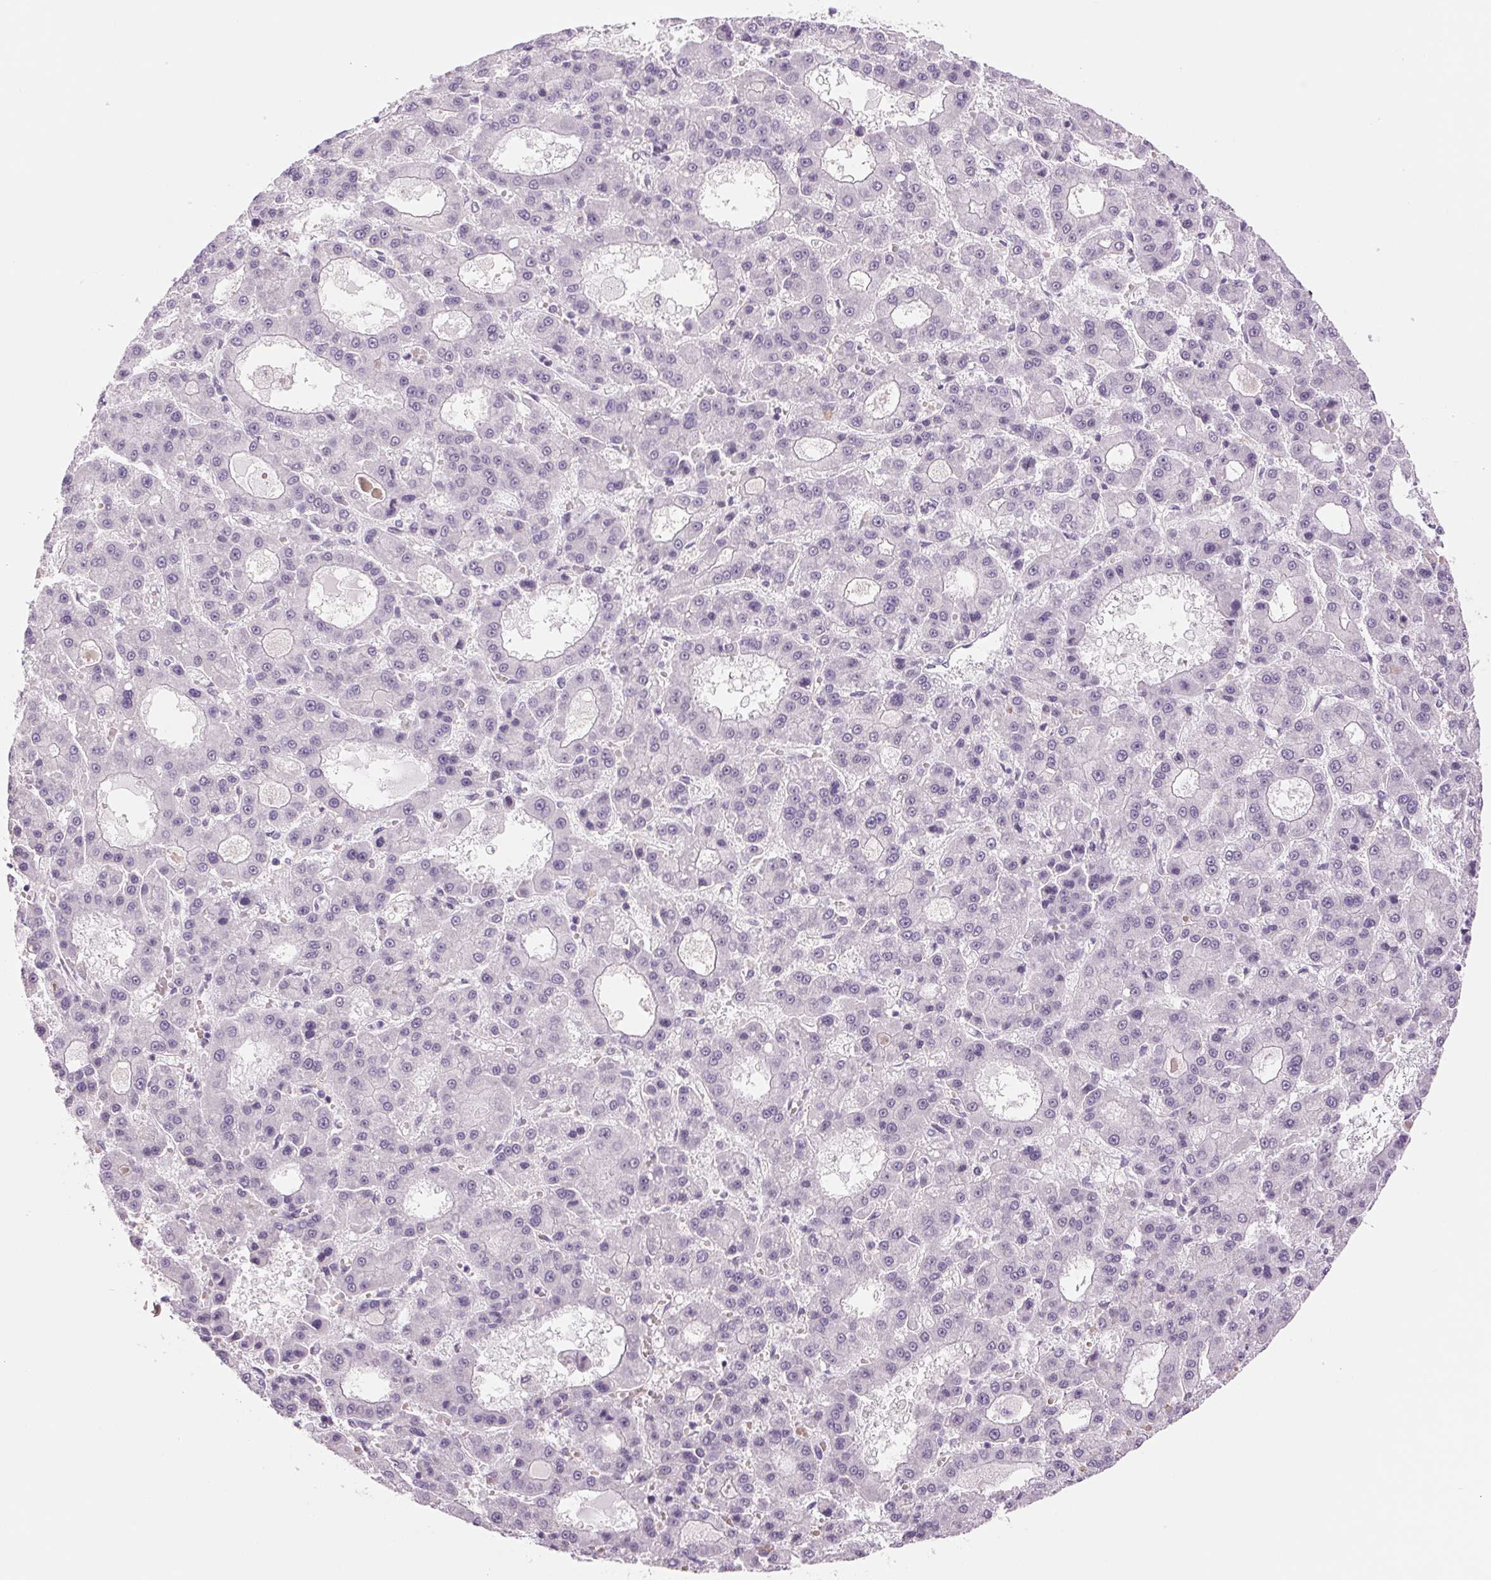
{"staining": {"intensity": "negative", "quantity": "none", "location": "none"}, "tissue": "liver cancer", "cell_type": "Tumor cells", "image_type": "cancer", "snomed": [{"axis": "morphology", "description": "Carcinoma, Hepatocellular, NOS"}, {"axis": "topography", "description": "Liver"}], "caption": "A histopathology image of liver cancer (hepatocellular carcinoma) stained for a protein shows no brown staining in tumor cells.", "gene": "ZC3H14", "patient": {"sex": "male", "age": 70}}